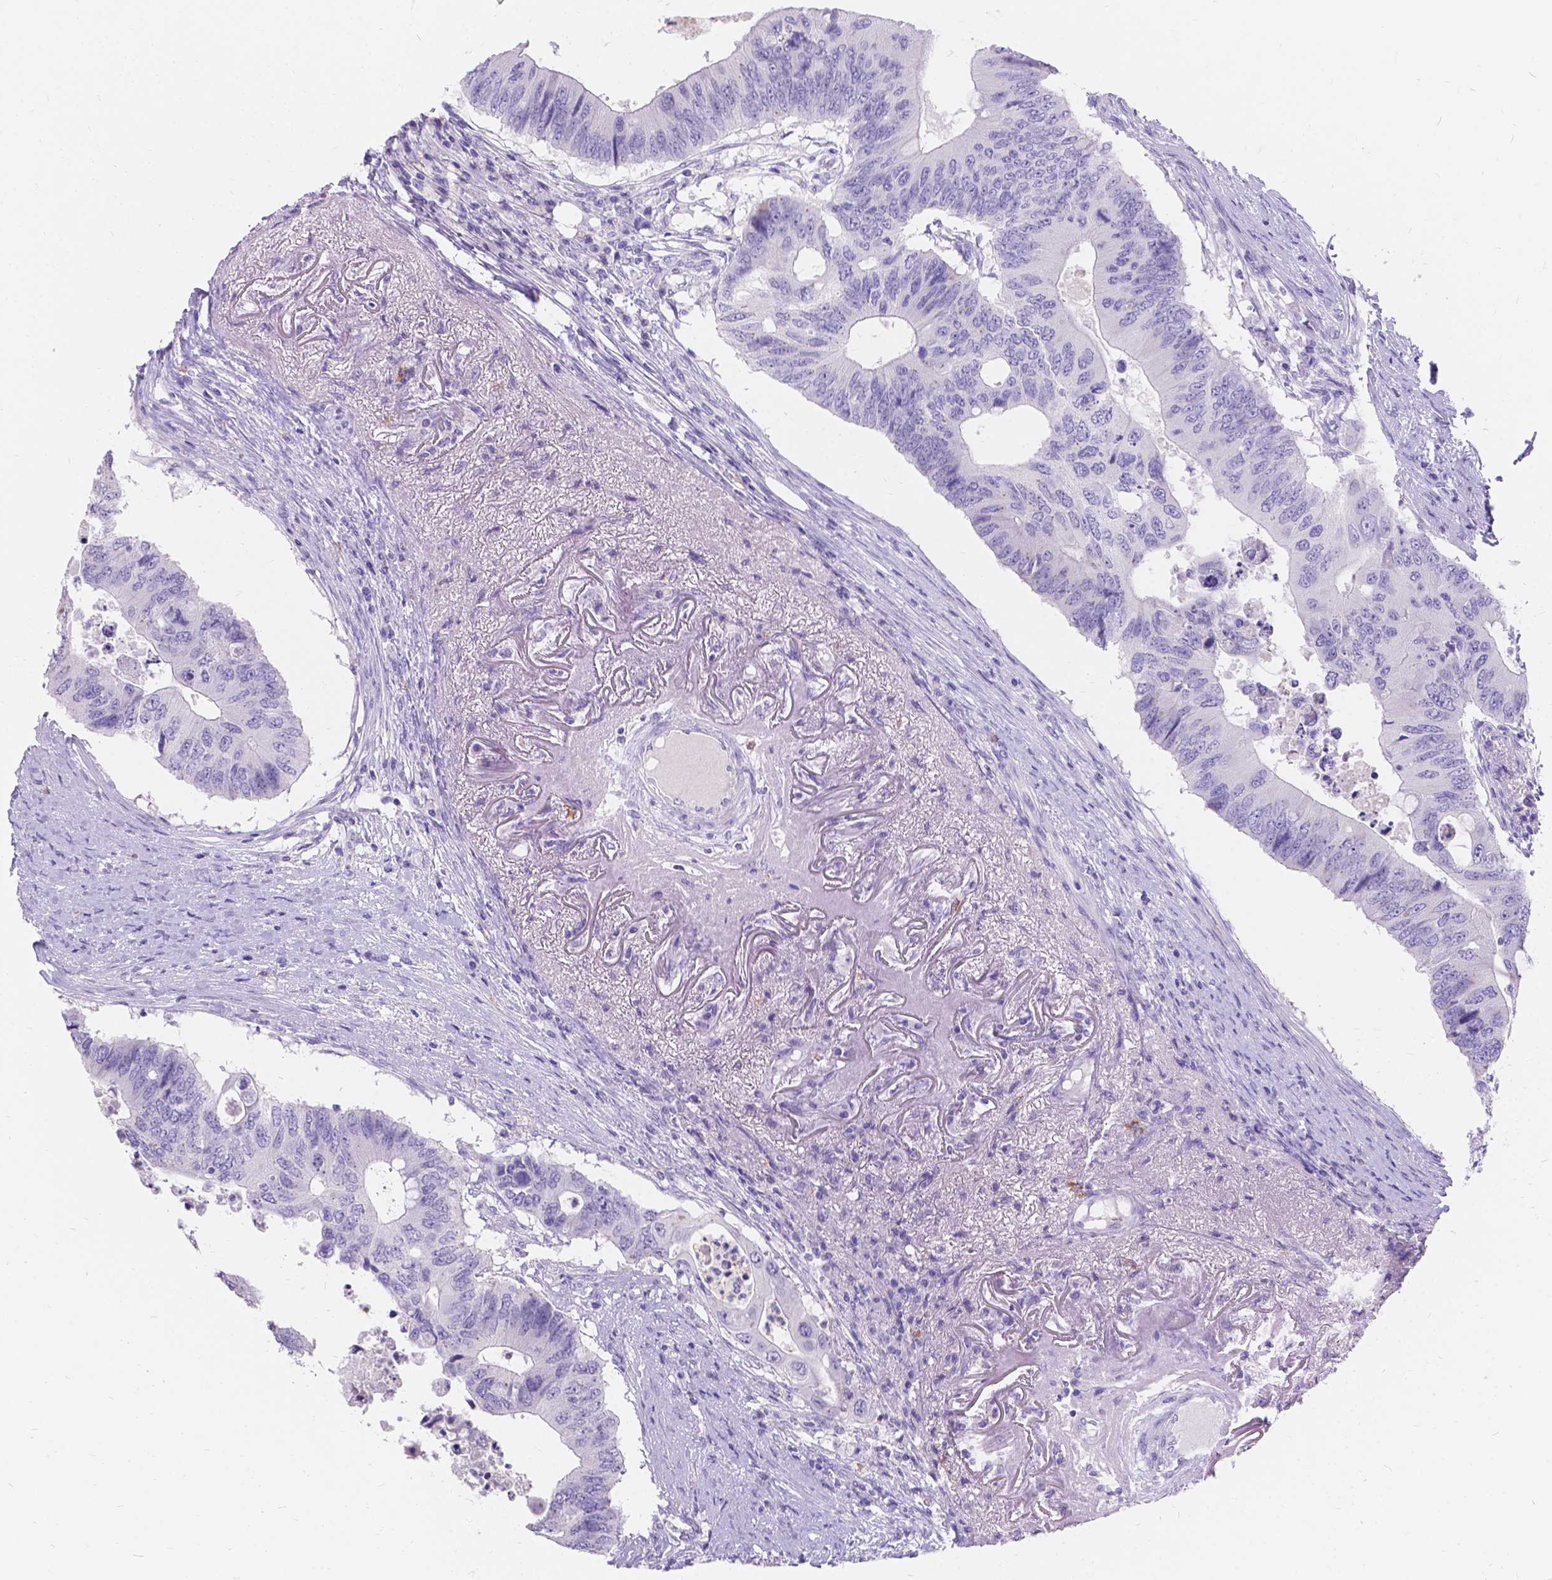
{"staining": {"intensity": "negative", "quantity": "none", "location": "none"}, "tissue": "colorectal cancer", "cell_type": "Tumor cells", "image_type": "cancer", "snomed": [{"axis": "morphology", "description": "Adenocarcinoma, NOS"}, {"axis": "topography", "description": "Colon"}], "caption": "Human colorectal adenocarcinoma stained for a protein using immunohistochemistry displays no staining in tumor cells.", "gene": "GNRHR", "patient": {"sex": "male", "age": 71}}